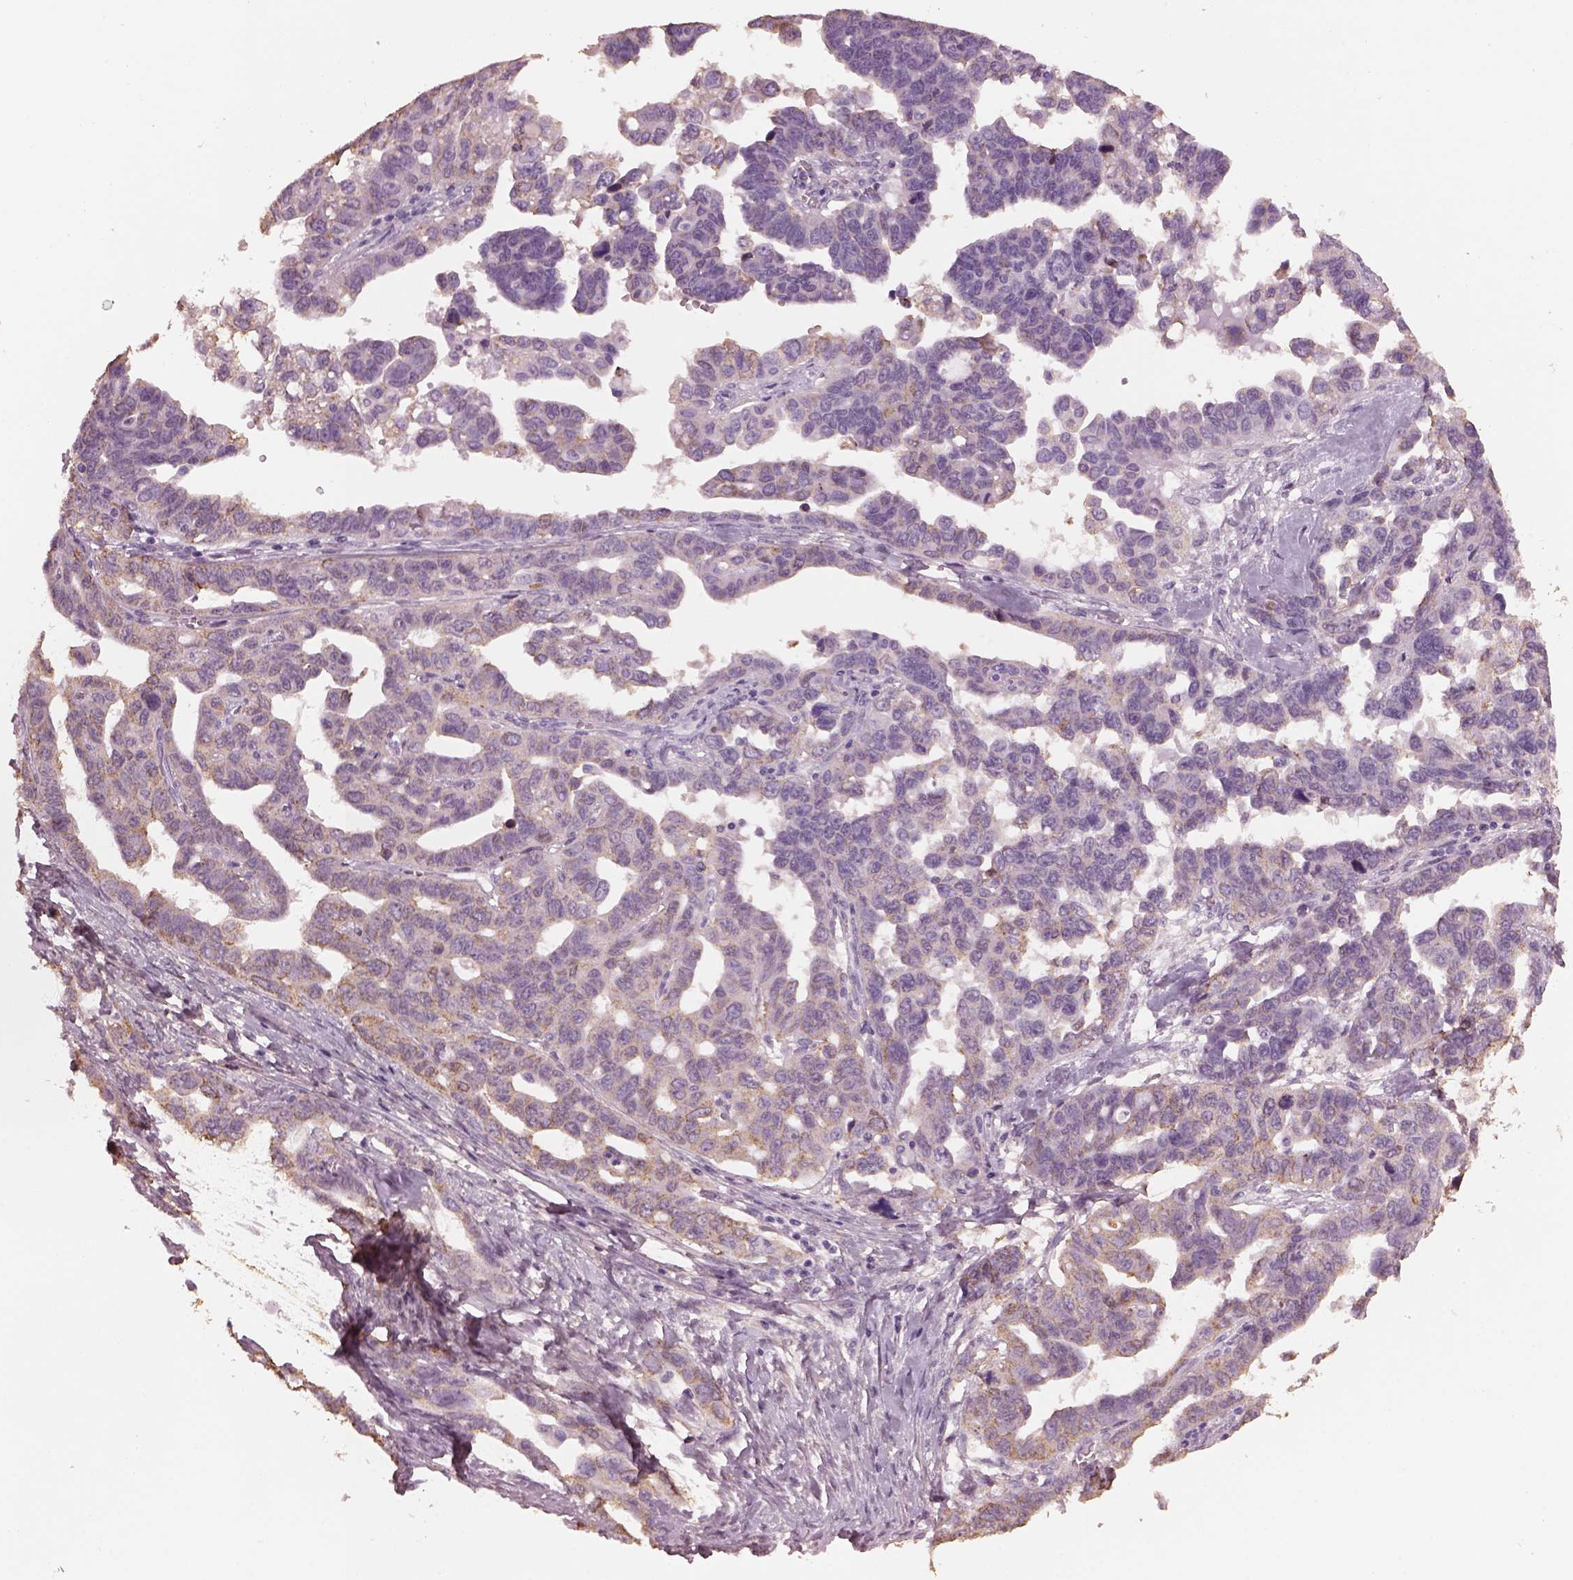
{"staining": {"intensity": "moderate", "quantity": "<25%", "location": "cytoplasmic/membranous"}, "tissue": "ovarian cancer", "cell_type": "Tumor cells", "image_type": "cancer", "snomed": [{"axis": "morphology", "description": "Cystadenocarcinoma, serous, NOS"}, {"axis": "topography", "description": "Ovary"}], "caption": "Moderate cytoplasmic/membranous positivity is appreciated in about <25% of tumor cells in ovarian serous cystadenocarcinoma. Using DAB (brown) and hematoxylin (blue) stains, captured at high magnification using brightfield microscopy.", "gene": "SRI", "patient": {"sex": "female", "age": 69}}